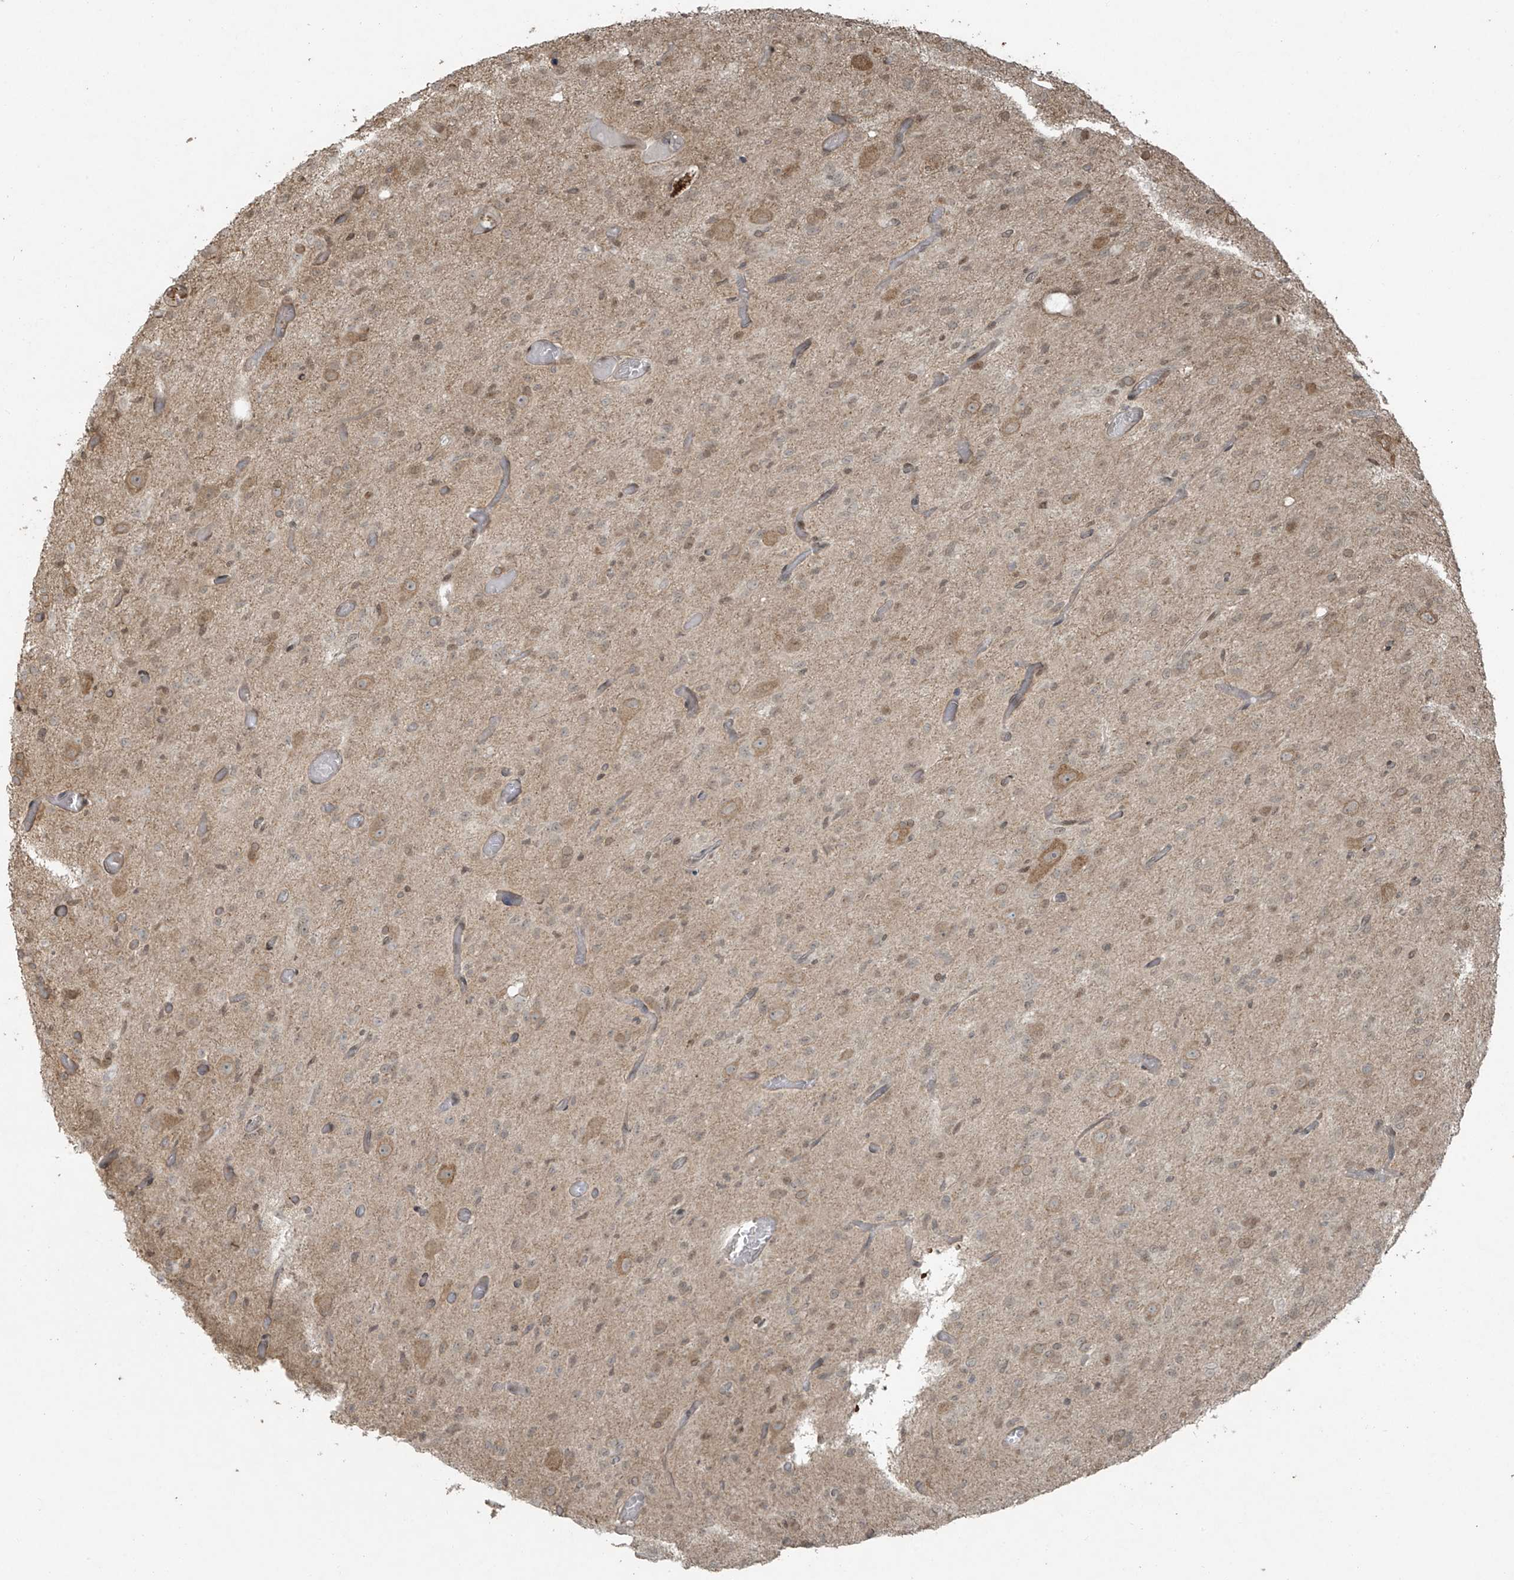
{"staining": {"intensity": "moderate", "quantity": "<25%", "location": "nuclear"}, "tissue": "glioma", "cell_type": "Tumor cells", "image_type": "cancer", "snomed": [{"axis": "morphology", "description": "Glioma, malignant, High grade"}, {"axis": "topography", "description": "Brain"}], "caption": "Moderate nuclear positivity for a protein is seen in about <25% of tumor cells of glioma using immunohistochemistry.", "gene": "TTC22", "patient": {"sex": "female", "age": 59}}